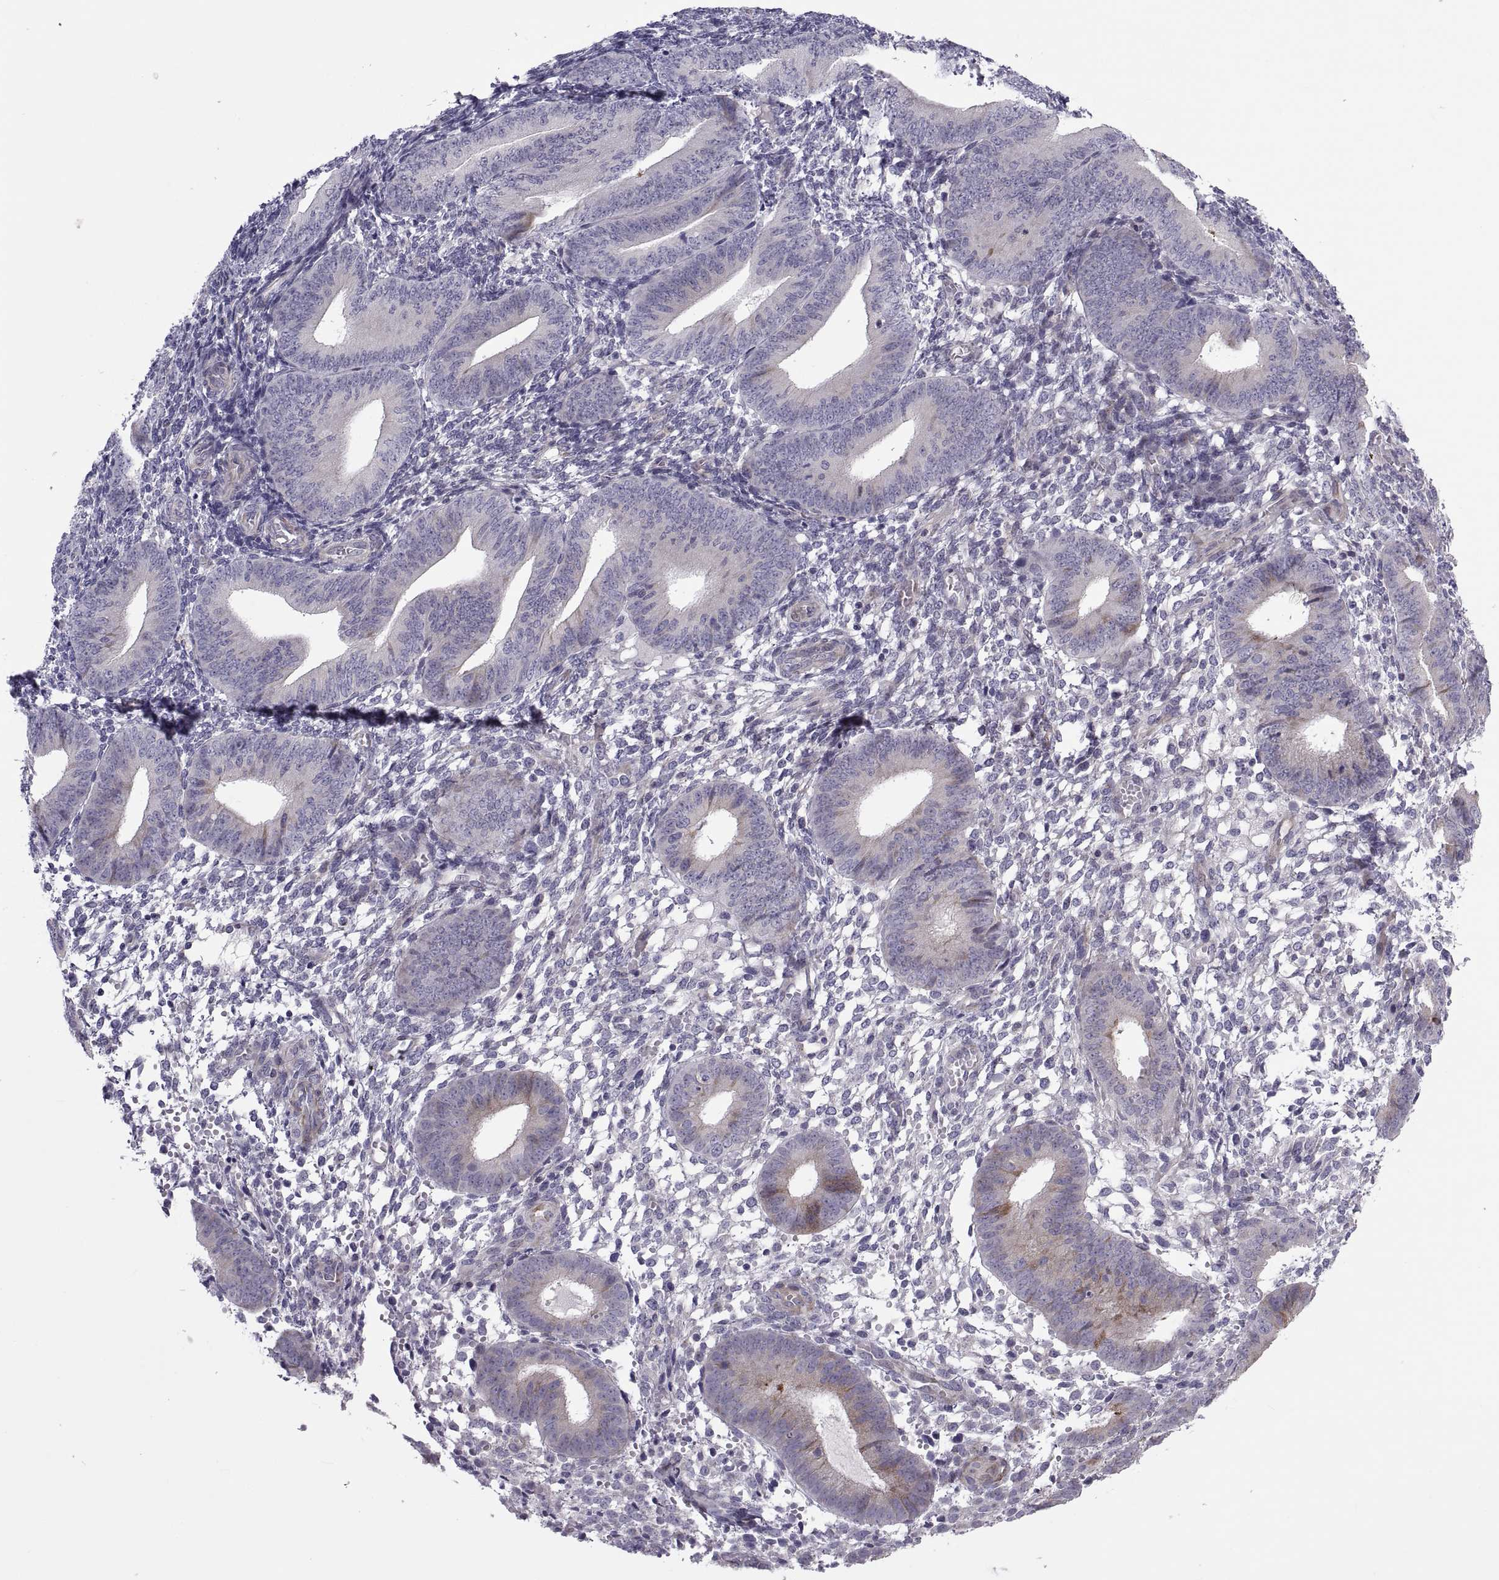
{"staining": {"intensity": "negative", "quantity": "none", "location": "none"}, "tissue": "endometrium", "cell_type": "Cells in endometrial stroma", "image_type": "normal", "snomed": [{"axis": "morphology", "description": "Normal tissue, NOS"}, {"axis": "topography", "description": "Endometrium"}], "caption": "Immunohistochemistry histopathology image of unremarkable endometrium stained for a protein (brown), which exhibits no staining in cells in endometrial stroma. (DAB immunohistochemistry, high magnification).", "gene": "TMEM158", "patient": {"sex": "female", "age": 39}}